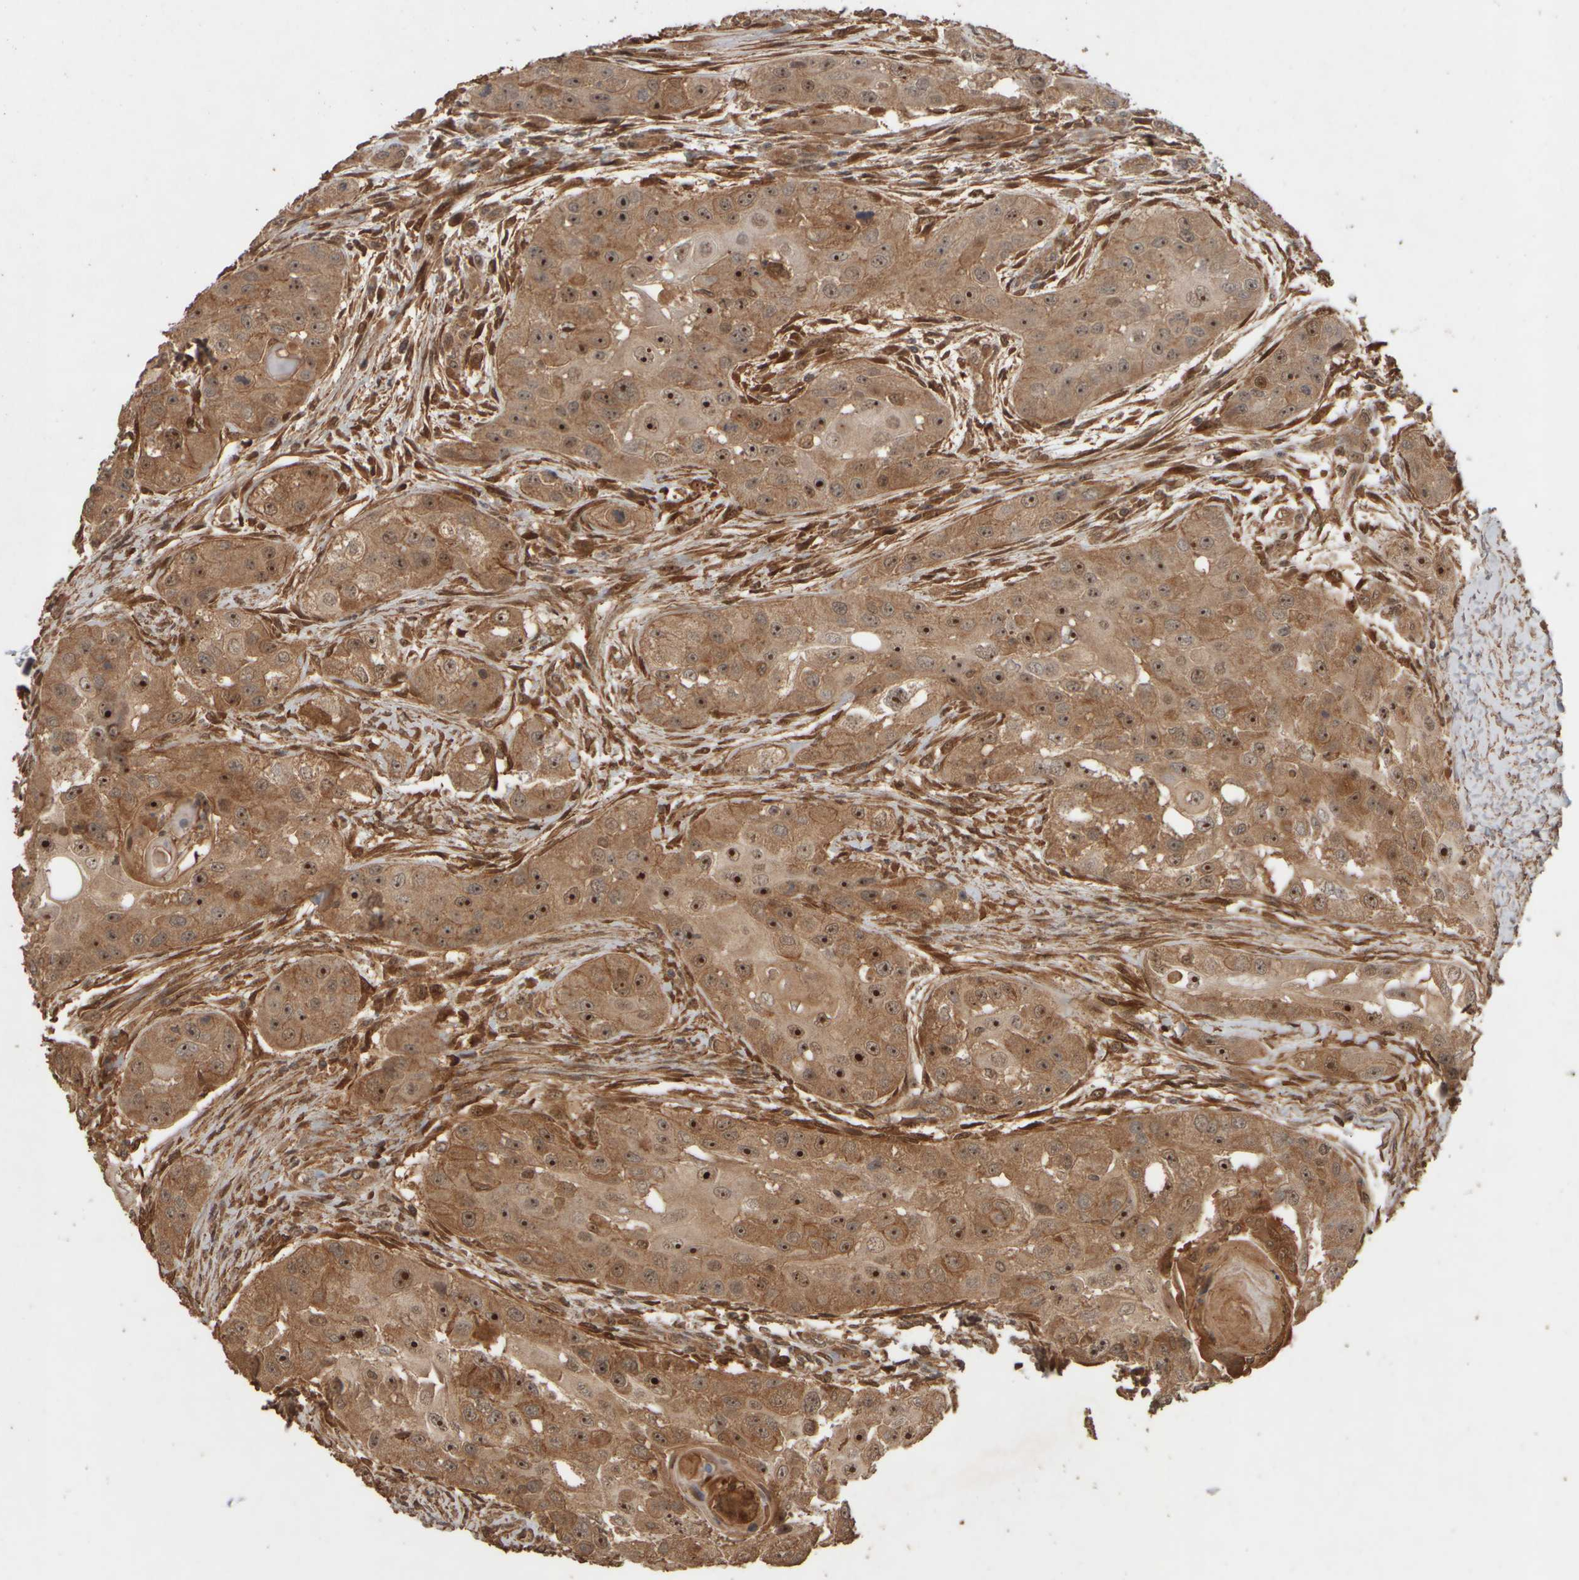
{"staining": {"intensity": "moderate", "quantity": ">75%", "location": "cytoplasmic/membranous,nuclear"}, "tissue": "head and neck cancer", "cell_type": "Tumor cells", "image_type": "cancer", "snomed": [{"axis": "morphology", "description": "Normal tissue, NOS"}, {"axis": "morphology", "description": "Squamous cell carcinoma, NOS"}, {"axis": "topography", "description": "Skeletal muscle"}, {"axis": "topography", "description": "Head-Neck"}], "caption": "This is an image of immunohistochemistry staining of head and neck cancer, which shows moderate staining in the cytoplasmic/membranous and nuclear of tumor cells.", "gene": "SPHK1", "patient": {"sex": "male", "age": 51}}